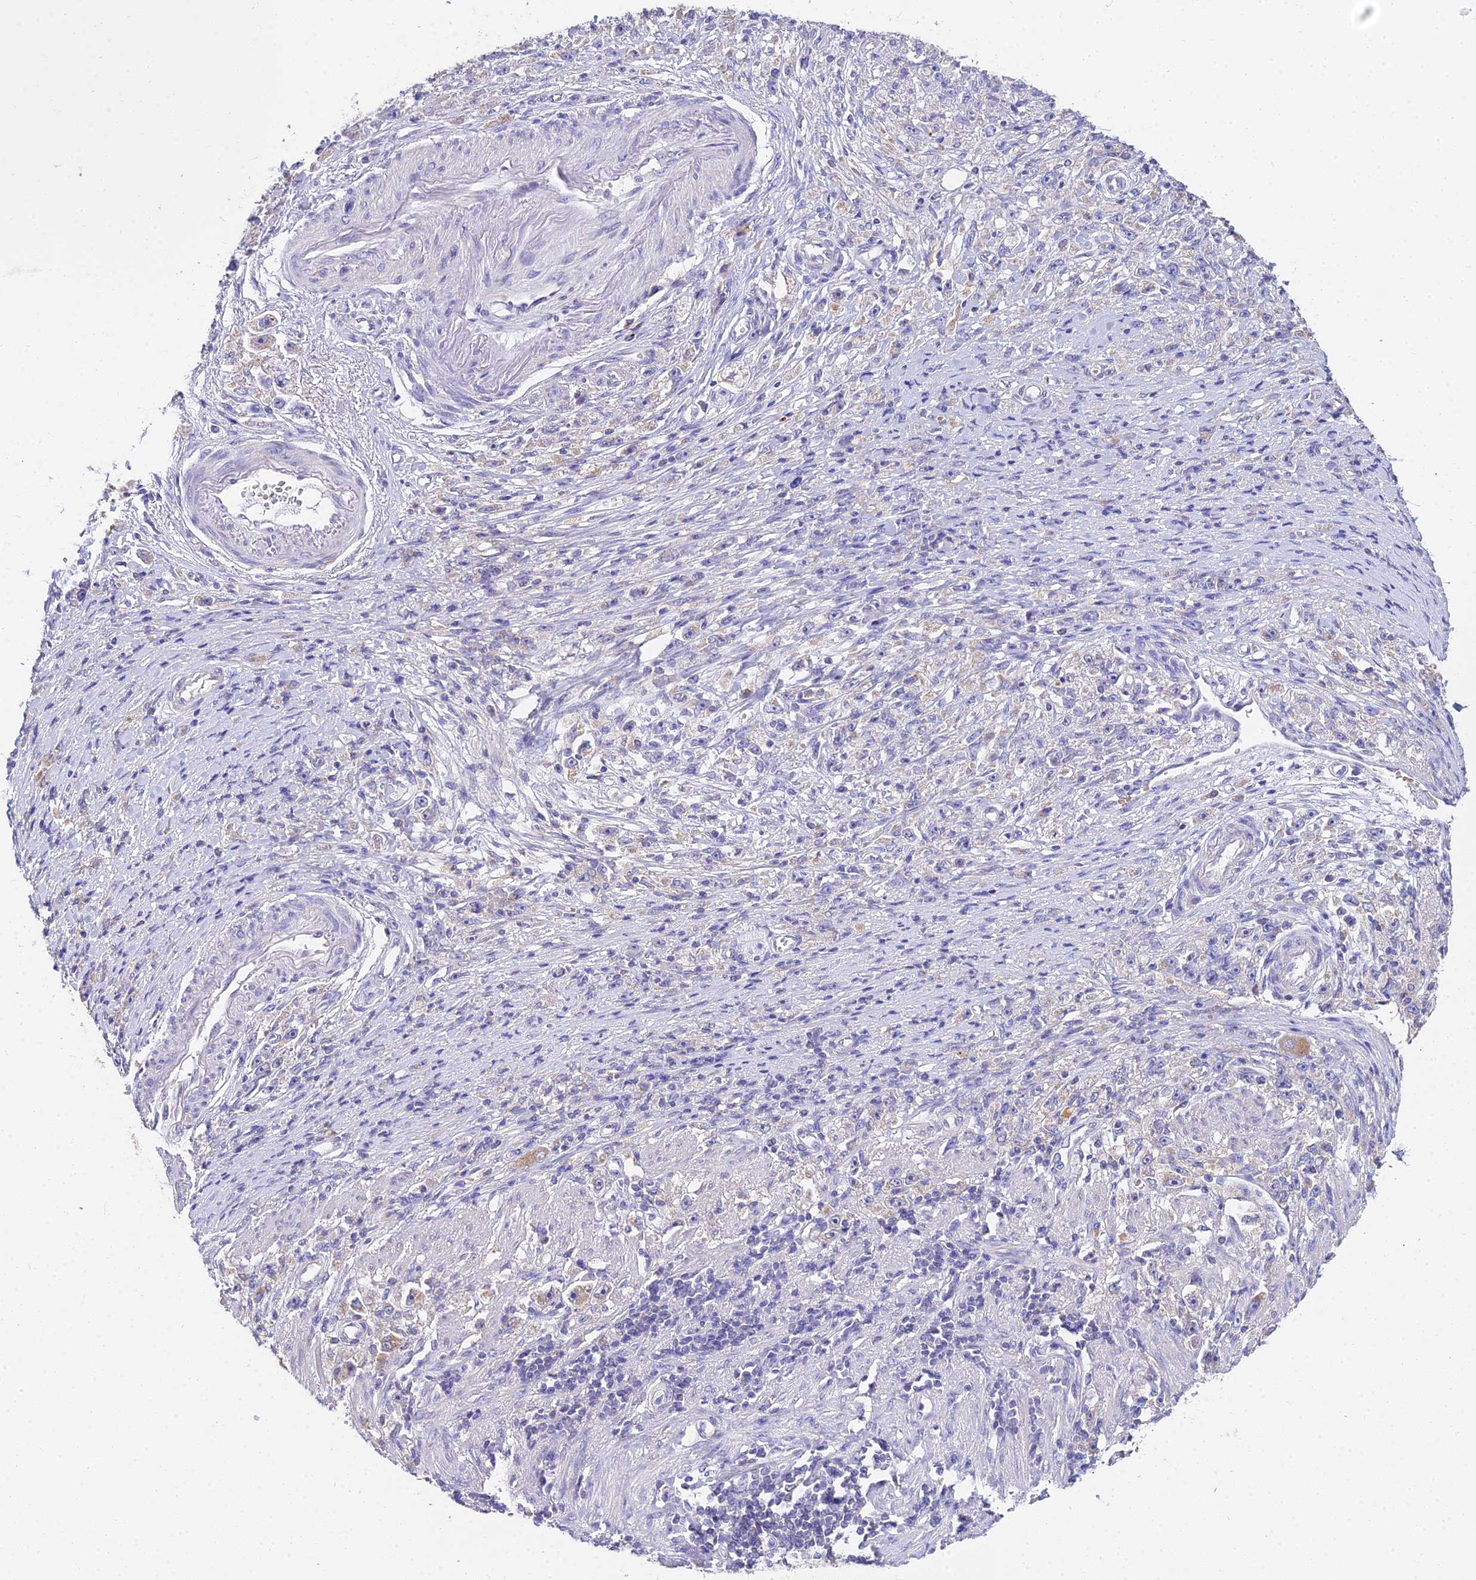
{"staining": {"intensity": "negative", "quantity": "none", "location": "none"}, "tissue": "stomach cancer", "cell_type": "Tumor cells", "image_type": "cancer", "snomed": [{"axis": "morphology", "description": "Adenocarcinoma, NOS"}, {"axis": "topography", "description": "Stomach"}], "caption": "Immunohistochemistry micrograph of stomach adenocarcinoma stained for a protein (brown), which reveals no positivity in tumor cells. (Brightfield microscopy of DAB immunohistochemistry at high magnification).", "gene": "ARL8B", "patient": {"sex": "female", "age": 59}}